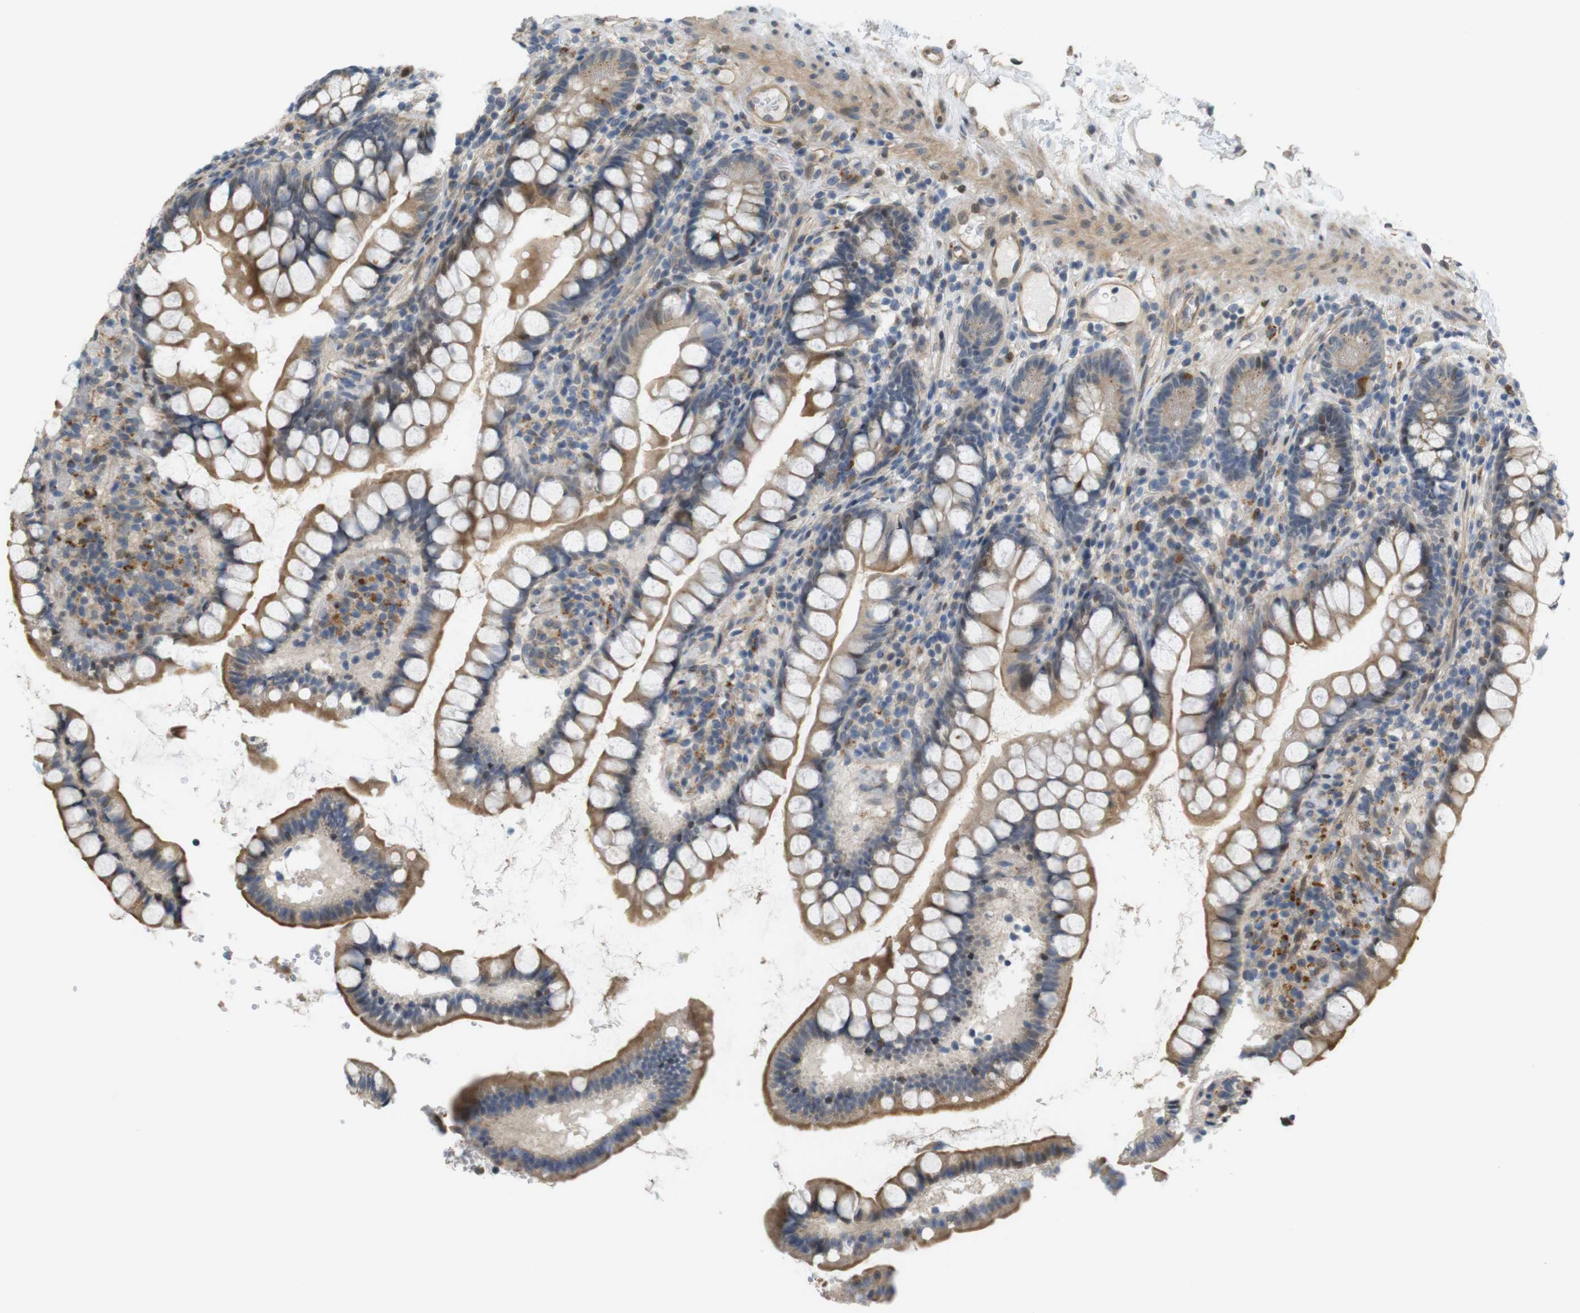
{"staining": {"intensity": "moderate", "quantity": "25%-75%", "location": "cytoplasmic/membranous"}, "tissue": "small intestine", "cell_type": "Glandular cells", "image_type": "normal", "snomed": [{"axis": "morphology", "description": "Normal tissue, NOS"}, {"axis": "topography", "description": "Small intestine"}], "caption": "A micrograph of small intestine stained for a protein exhibits moderate cytoplasmic/membranous brown staining in glandular cells. Ihc stains the protein of interest in brown and the nuclei are stained blue.", "gene": "TSPAN9", "patient": {"sex": "female", "age": 84}}